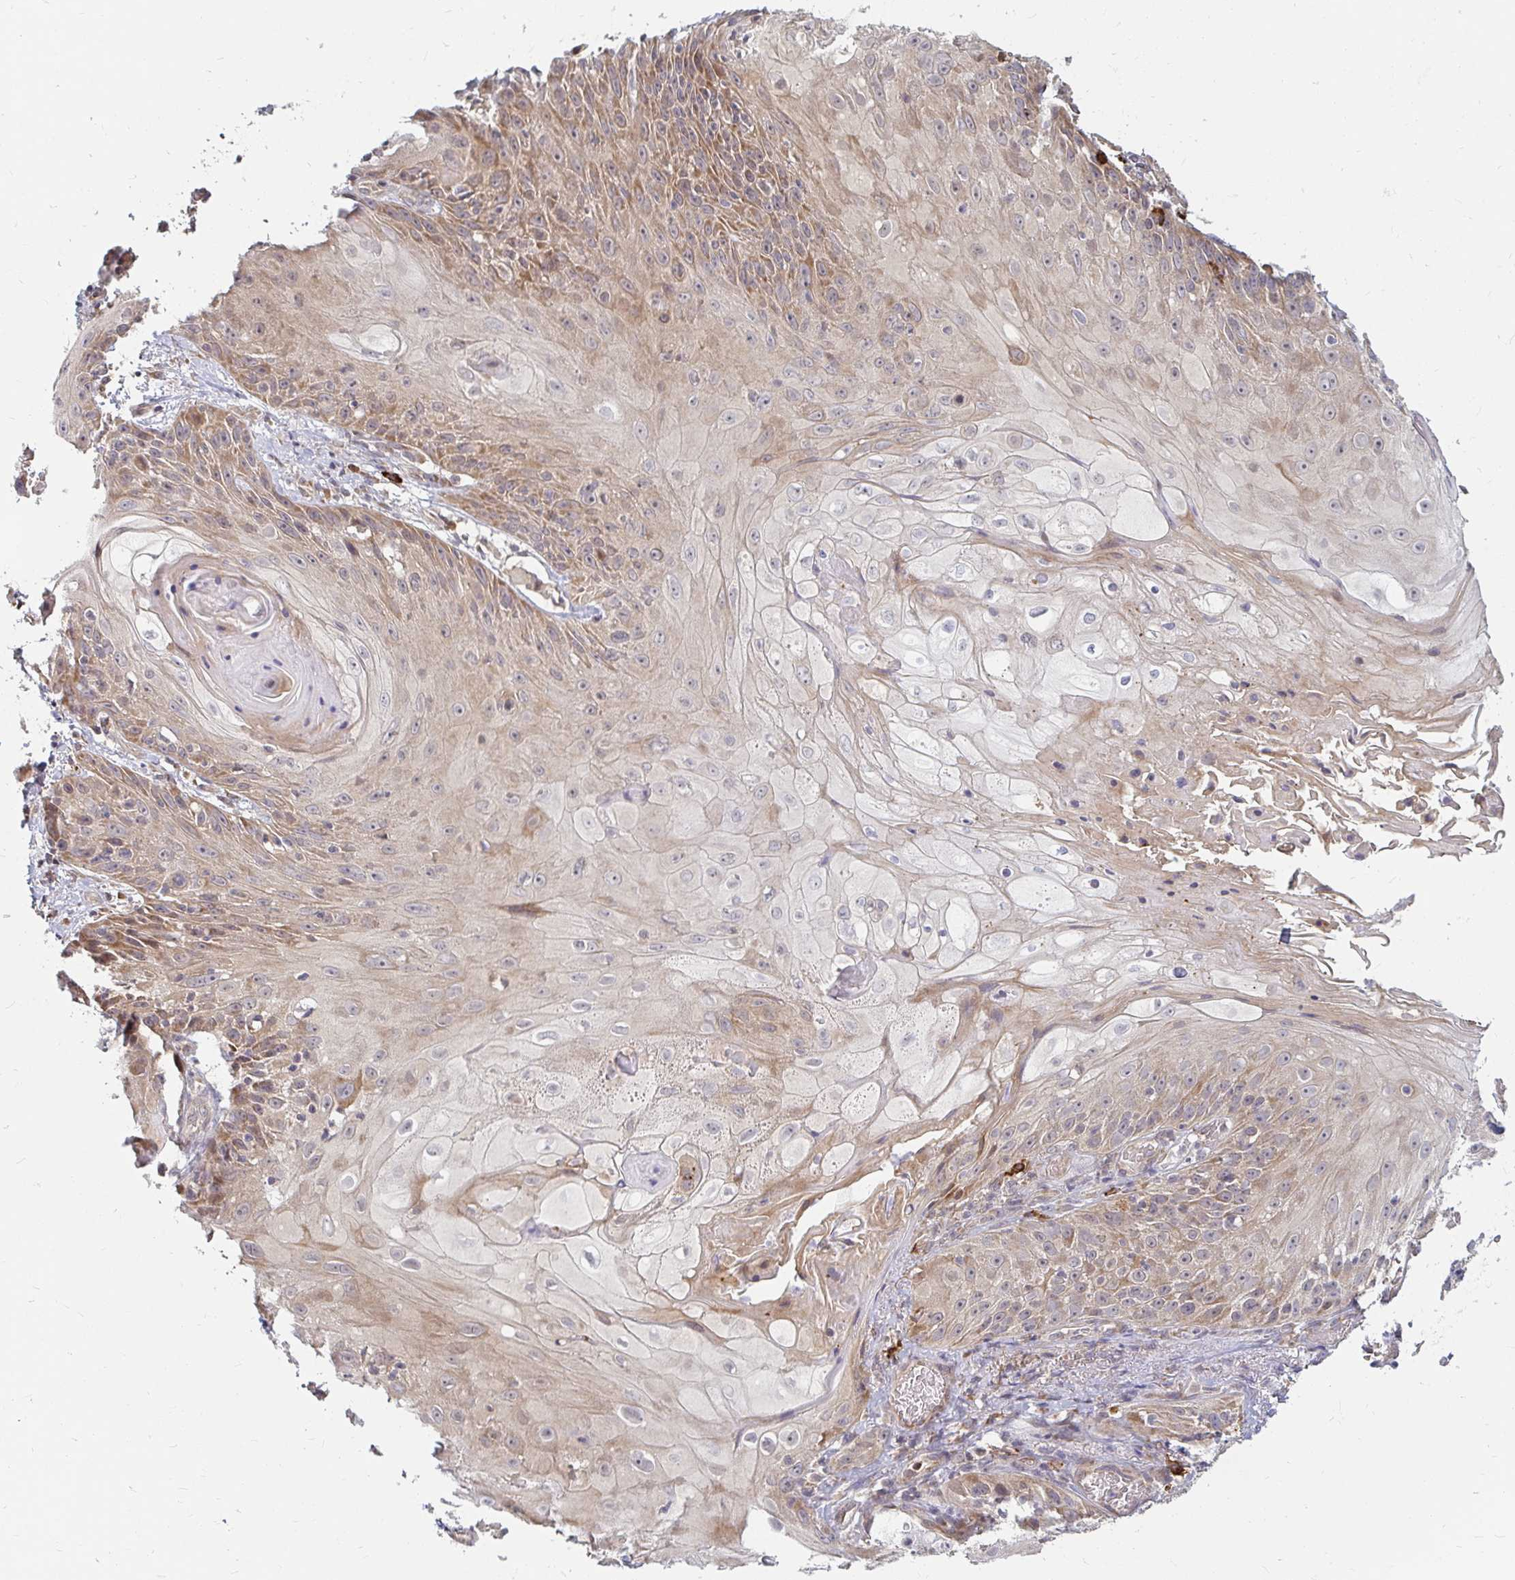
{"staining": {"intensity": "weak", "quantity": "25%-75%", "location": "cytoplasmic/membranous"}, "tissue": "skin cancer", "cell_type": "Tumor cells", "image_type": "cancer", "snomed": [{"axis": "morphology", "description": "Squamous cell carcinoma, NOS"}, {"axis": "topography", "description": "Skin"}, {"axis": "topography", "description": "Vulva"}], "caption": "Skin cancer (squamous cell carcinoma) stained with DAB immunohistochemistry displays low levels of weak cytoplasmic/membranous staining in about 25%-75% of tumor cells. (DAB (3,3'-diaminobenzidine) IHC with brightfield microscopy, high magnification).", "gene": "CAST", "patient": {"sex": "female", "age": 76}}